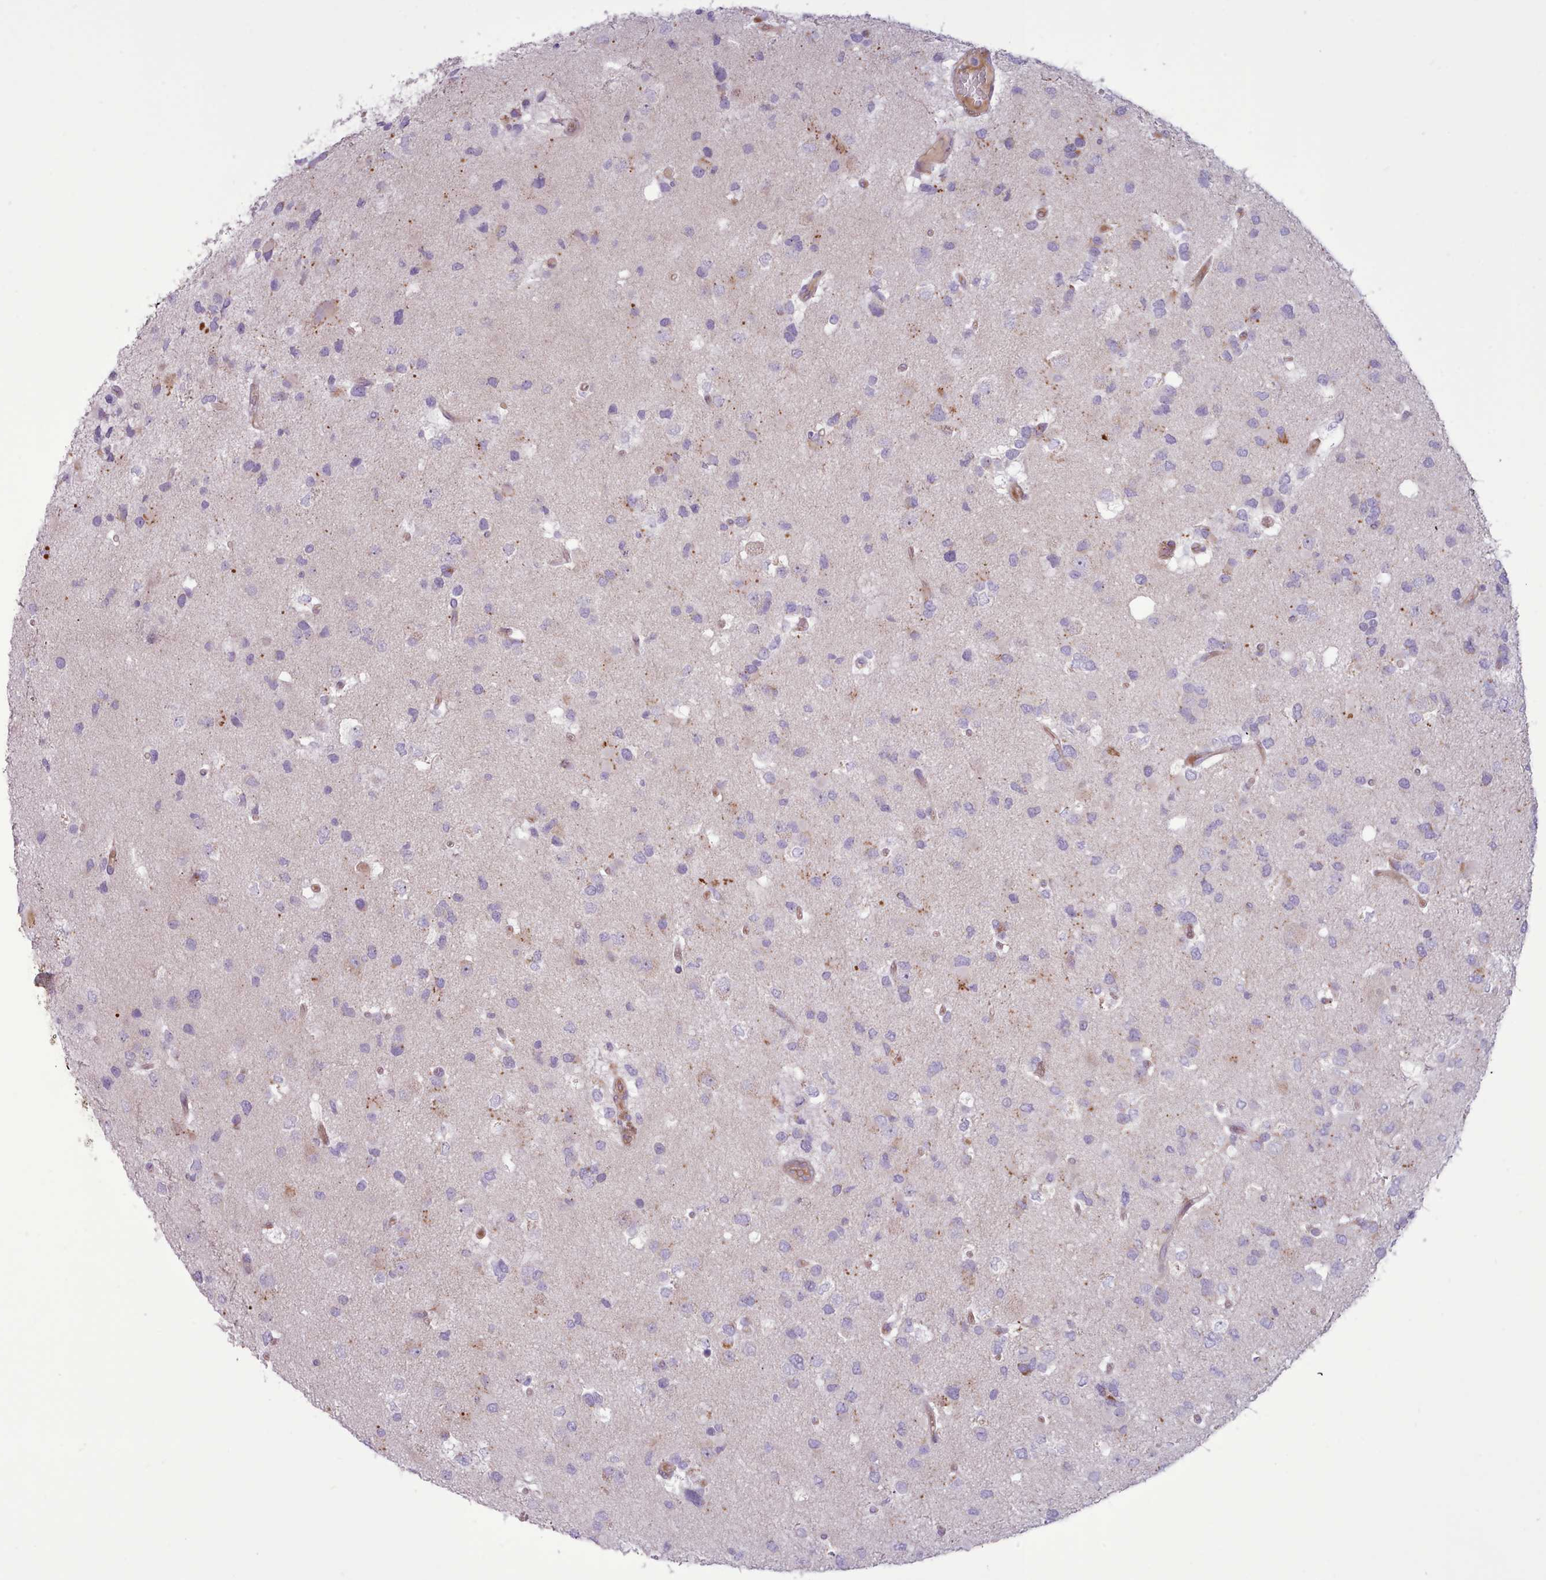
{"staining": {"intensity": "negative", "quantity": "none", "location": "none"}, "tissue": "glioma", "cell_type": "Tumor cells", "image_type": "cancer", "snomed": [{"axis": "morphology", "description": "Glioma, malignant, High grade"}, {"axis": "topography", "description": "Brain"}], "caption": "Human malignant glioma (high-grade) stained for a protein using IHC demonstrates no staining in tumor cells.", "gene": "TENT4B", "patient": {"sex": "male", "age": 53}}